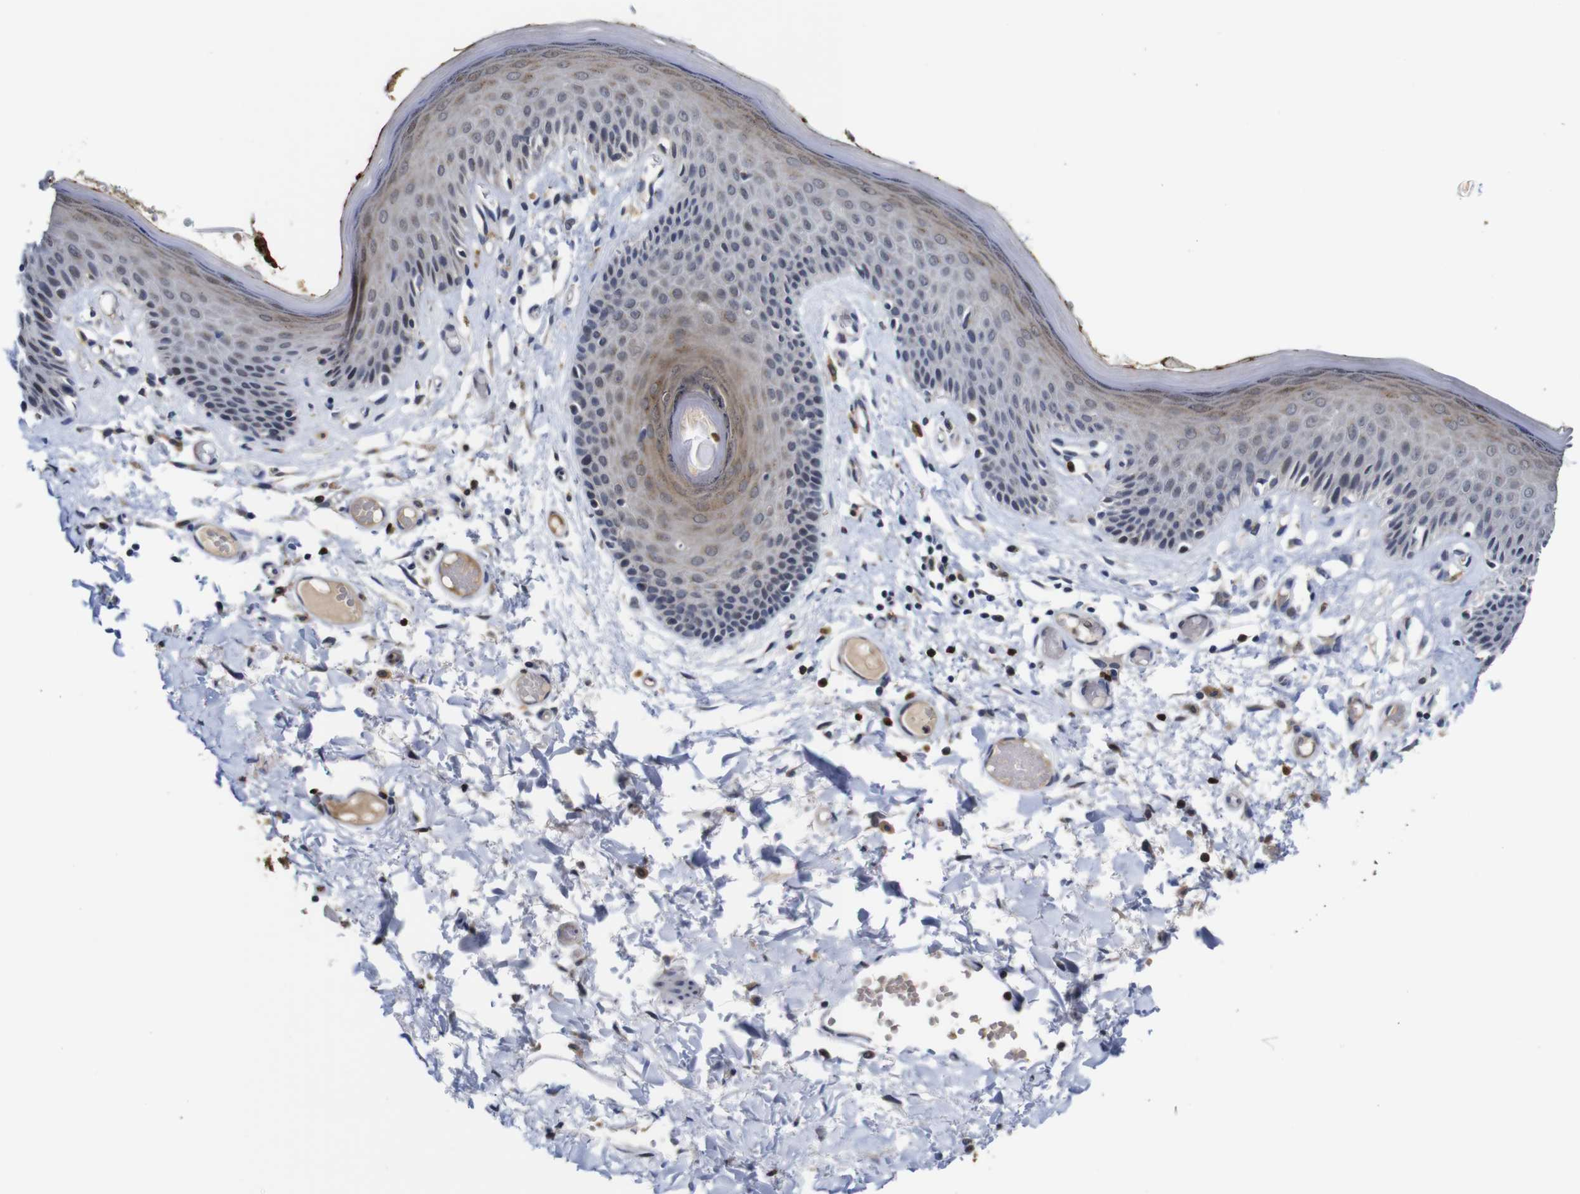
{"staining": {"intensity": "weak", "quantity": "<25%", "location": "cytoplasmic/membranous"}, "tissue": "skin", "cell_type": "Epidermal cells", "image_type": "normal", "snomed": [{"axis": "morphology", "description": "Normal tissue, NOS"}, {"axis": "topography", "description": "Vulva"}], "caption": "Epidermal cells show no significant protein expression in unremarkable skin. Nuclei are stained in blue.", "gene": "FURIN", "patient": {"sex": "female", "age": 73}}